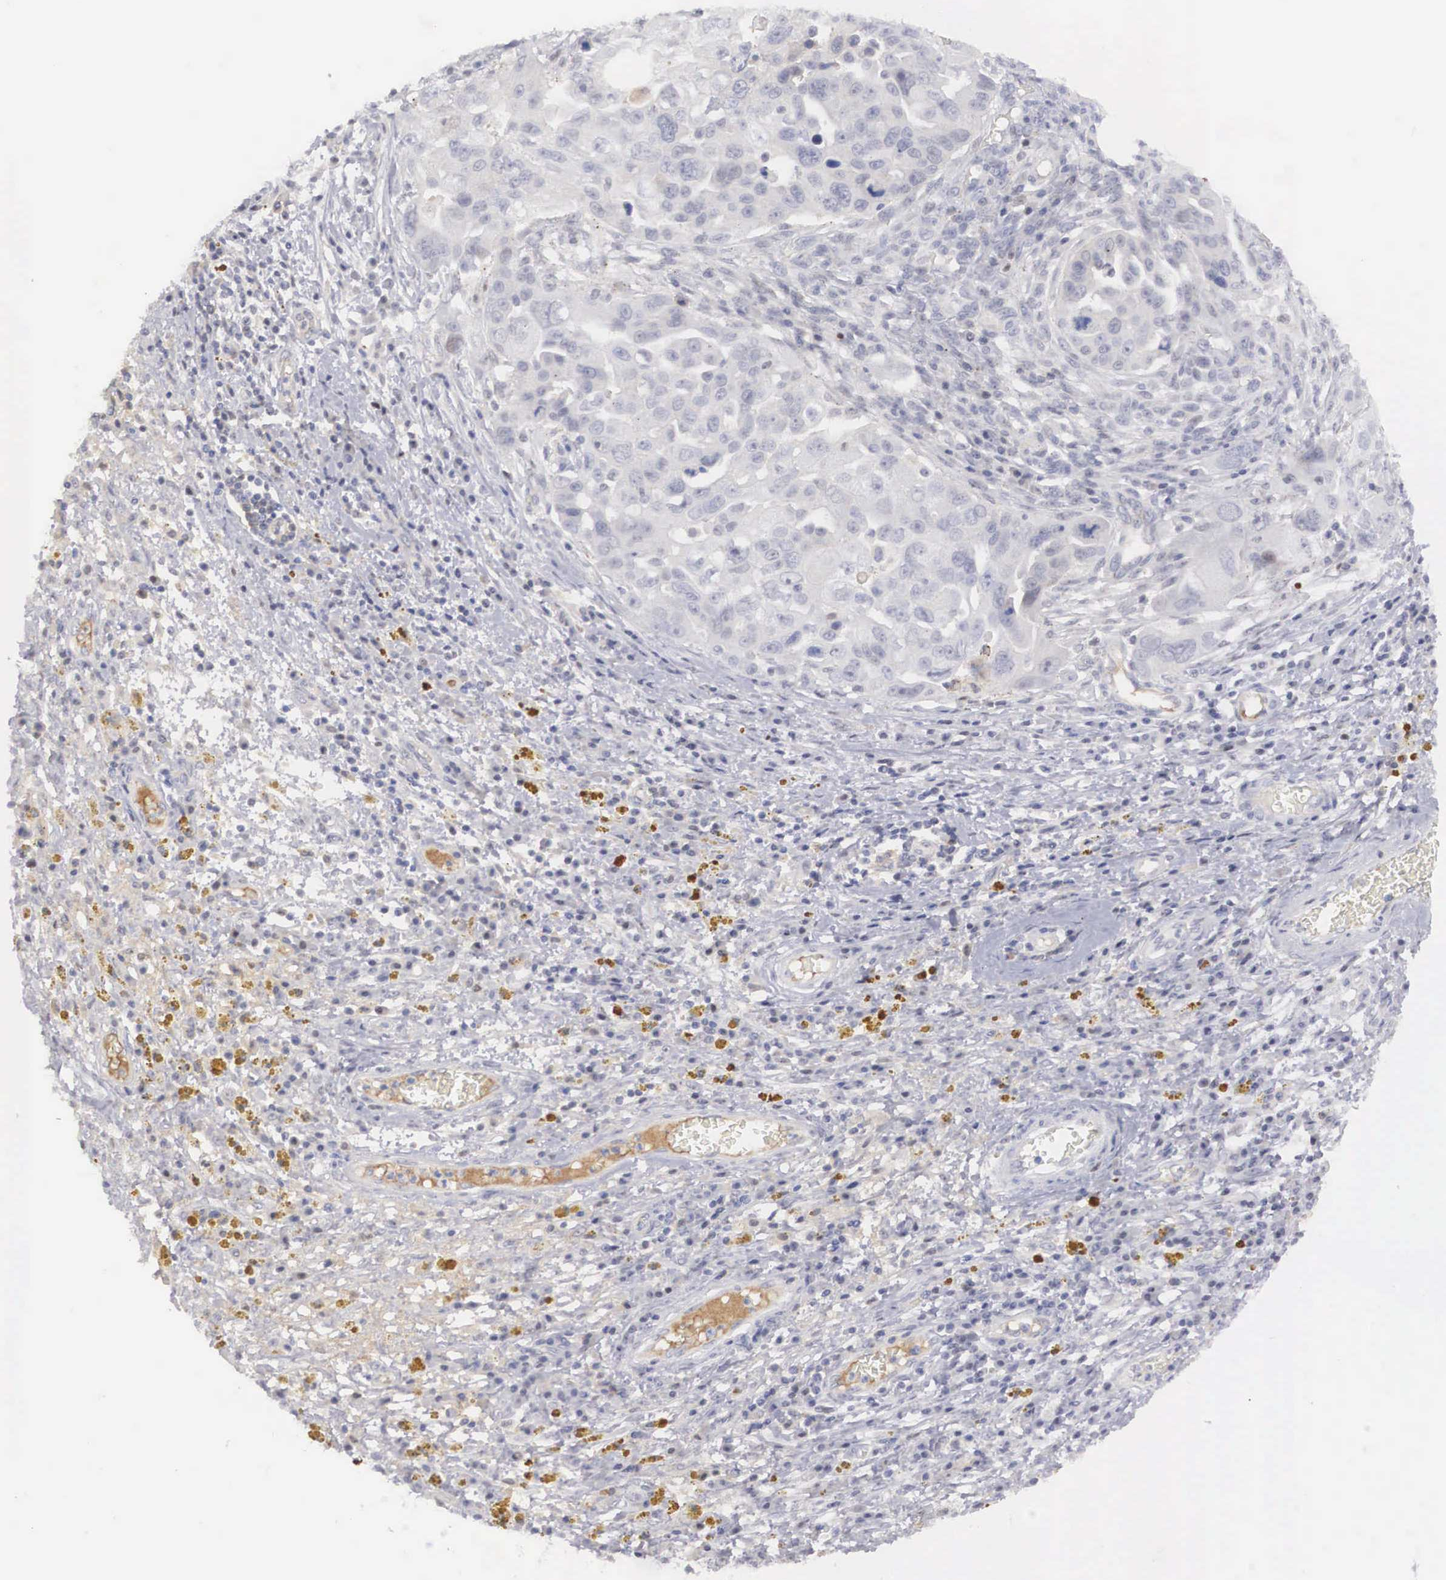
{"staining": {"intensity": "negative", "quantity": "none", "location": "none"}, "tissue": "ovarian cancer", "cell_type": "Tumor cells", "image_type": "cancer", "snomed": [{"axis": "morphology", "description": "Carcinoma, endometroid"}, {"axis": "topography", "description": "Ovary"}], "caption": "Tumor cells are negative for protein expression in human ovarian cancer.", "gene": "RBPJ", "patient": {"sex": "female", "age": 75}}